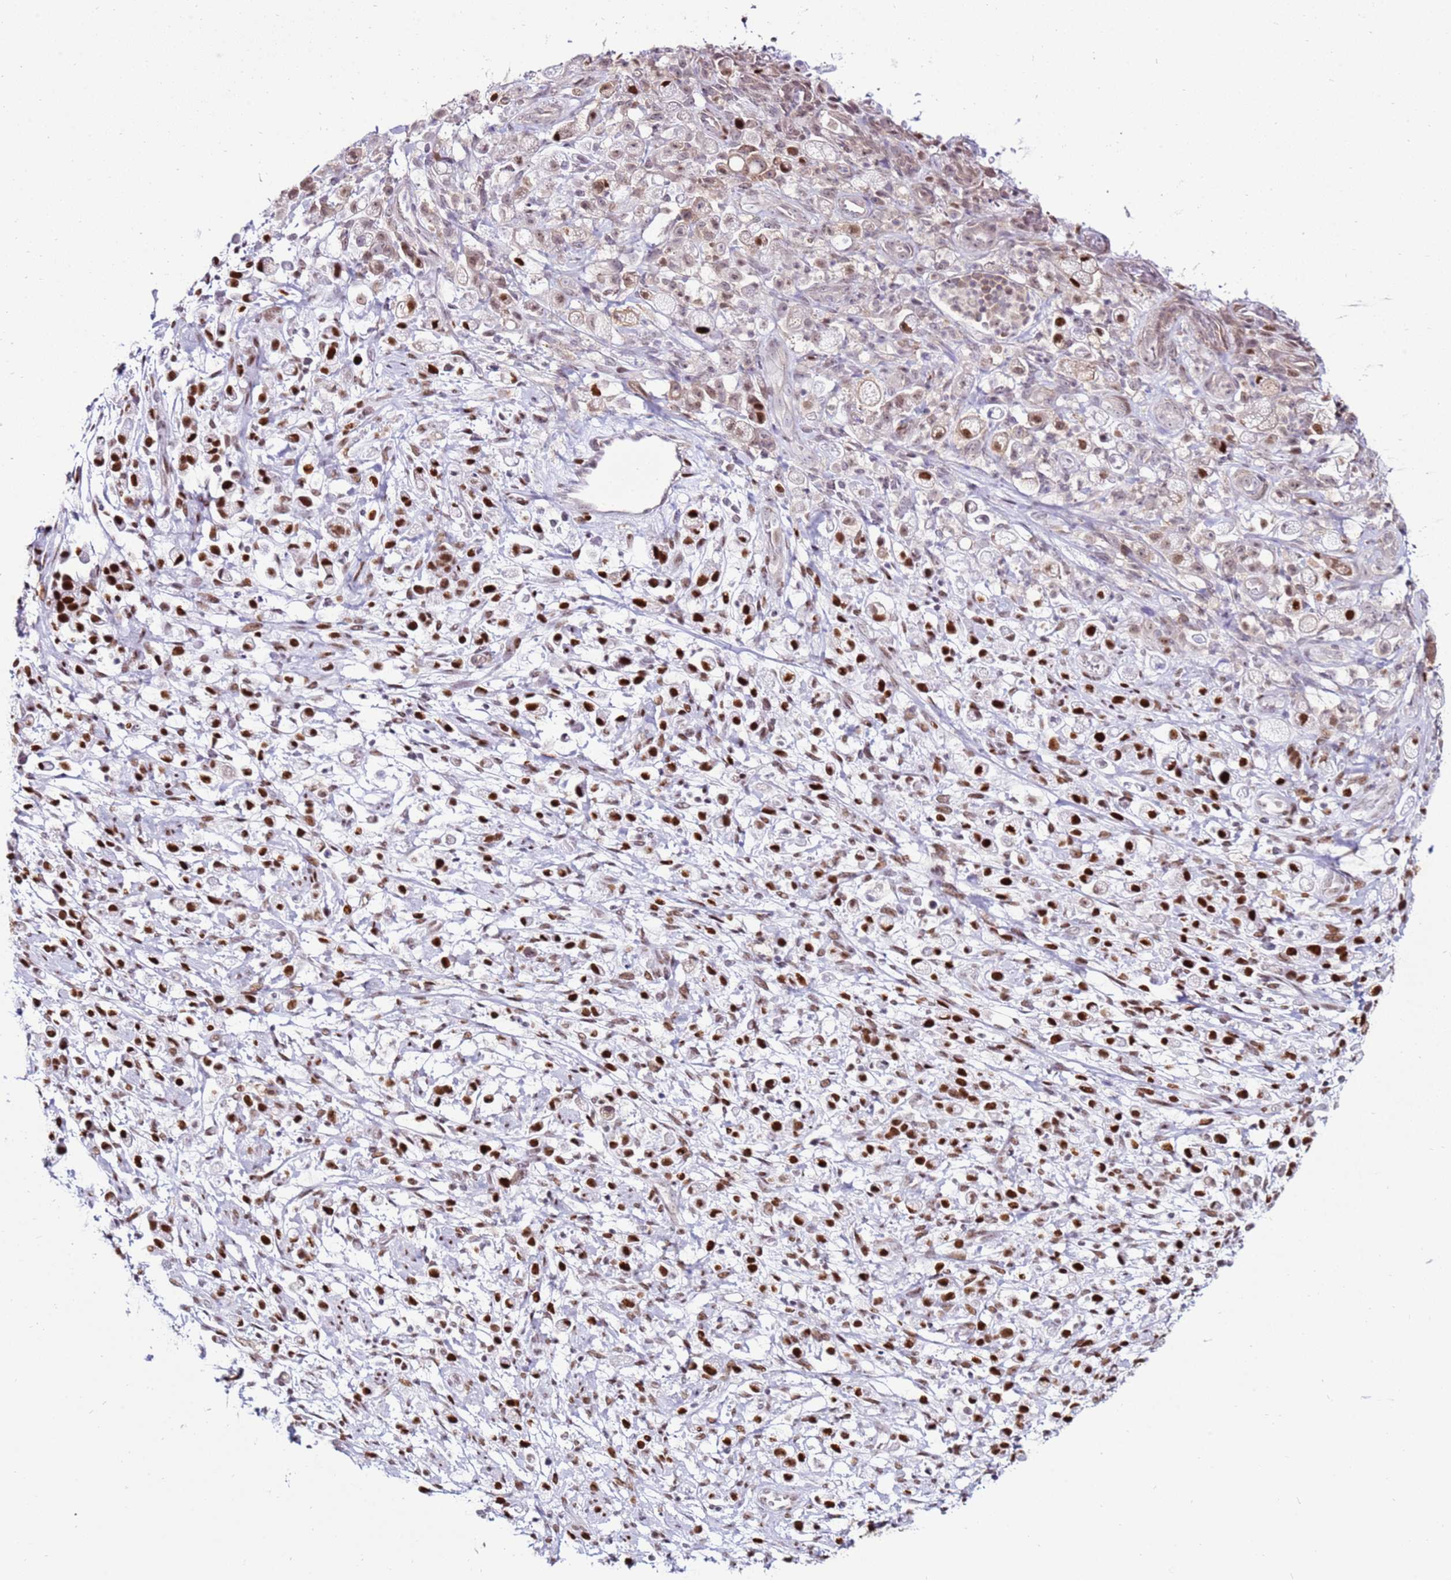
{"staining": {"intensity": "strong", "quantity": ">75%", "location": "nuclear"}, "tissue": "stomach cancer", "cell_type": "Tumor cells", "image_type": "cancer", "snomed": [{"axis": "morphology", "description": "Adenocarcinoma, NOS"}, {"axis": "topography", "description": "Stomach"}], "caption": "Stomach adenocarcinoma stained for a protein demonstrates strong nuclear positivity in tumor cells.", "gene": "KPNA4", "patient": {"sex": "female", "age": 60}}